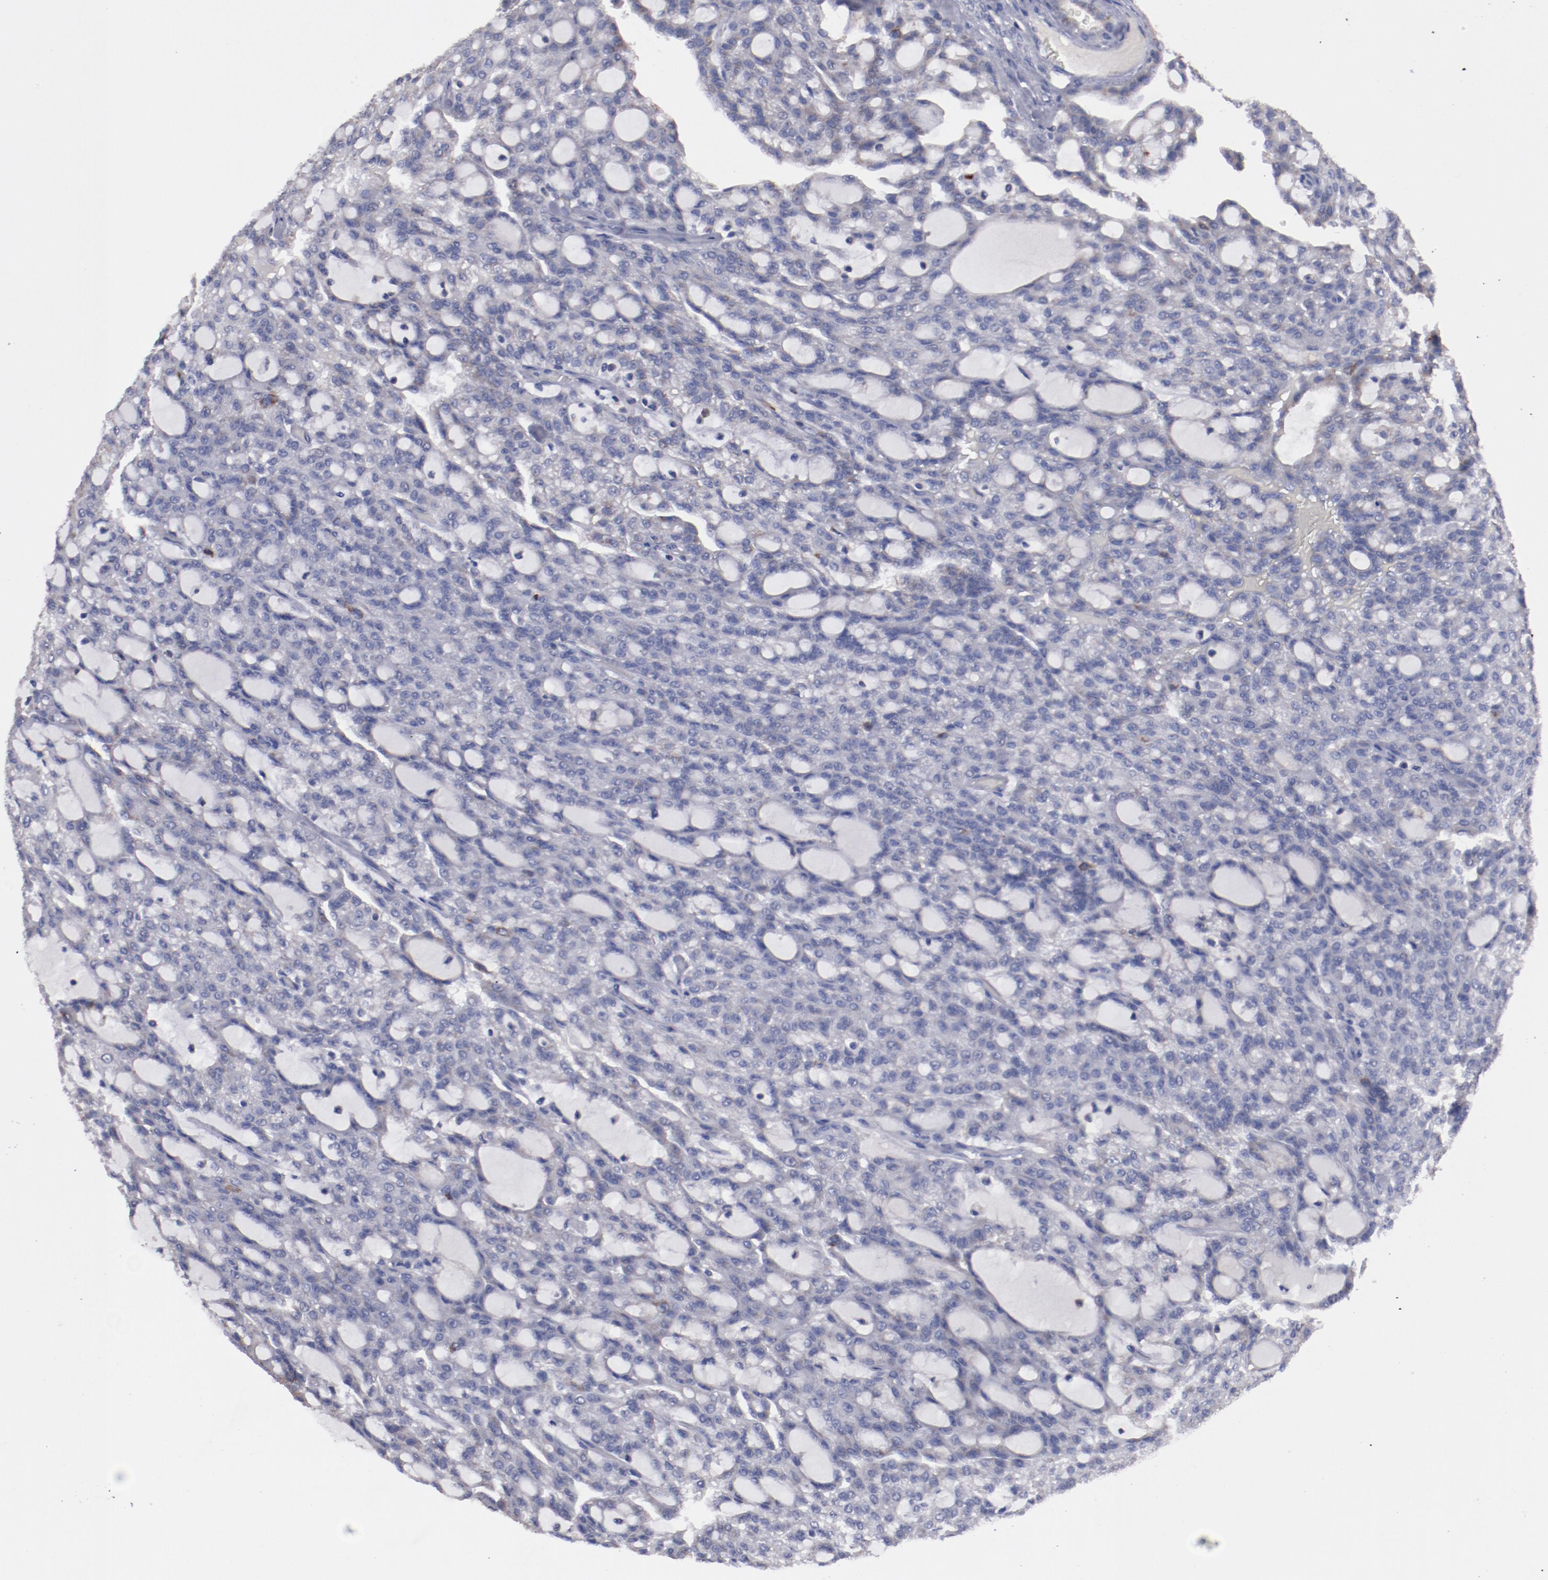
{"staining": {"intensity": "weak", "quantity": "<25%", "location": "cytoplasmic/membranous"}, "tissue": "renal cancer", "cell_type": "Tumor cells", "image_type": "cancer", "snomed": [{"axis": "morphology", "description": "Adenocarcinoma, NOS"}, {"axis": "topography", "description": "Kidney"}], "caption": "Protein analysis of adenocarcinoma (renal) reveals no significant staining in tumor cells.", "gene": "FGR", "patient": {"sex": "male", "age": 63}}